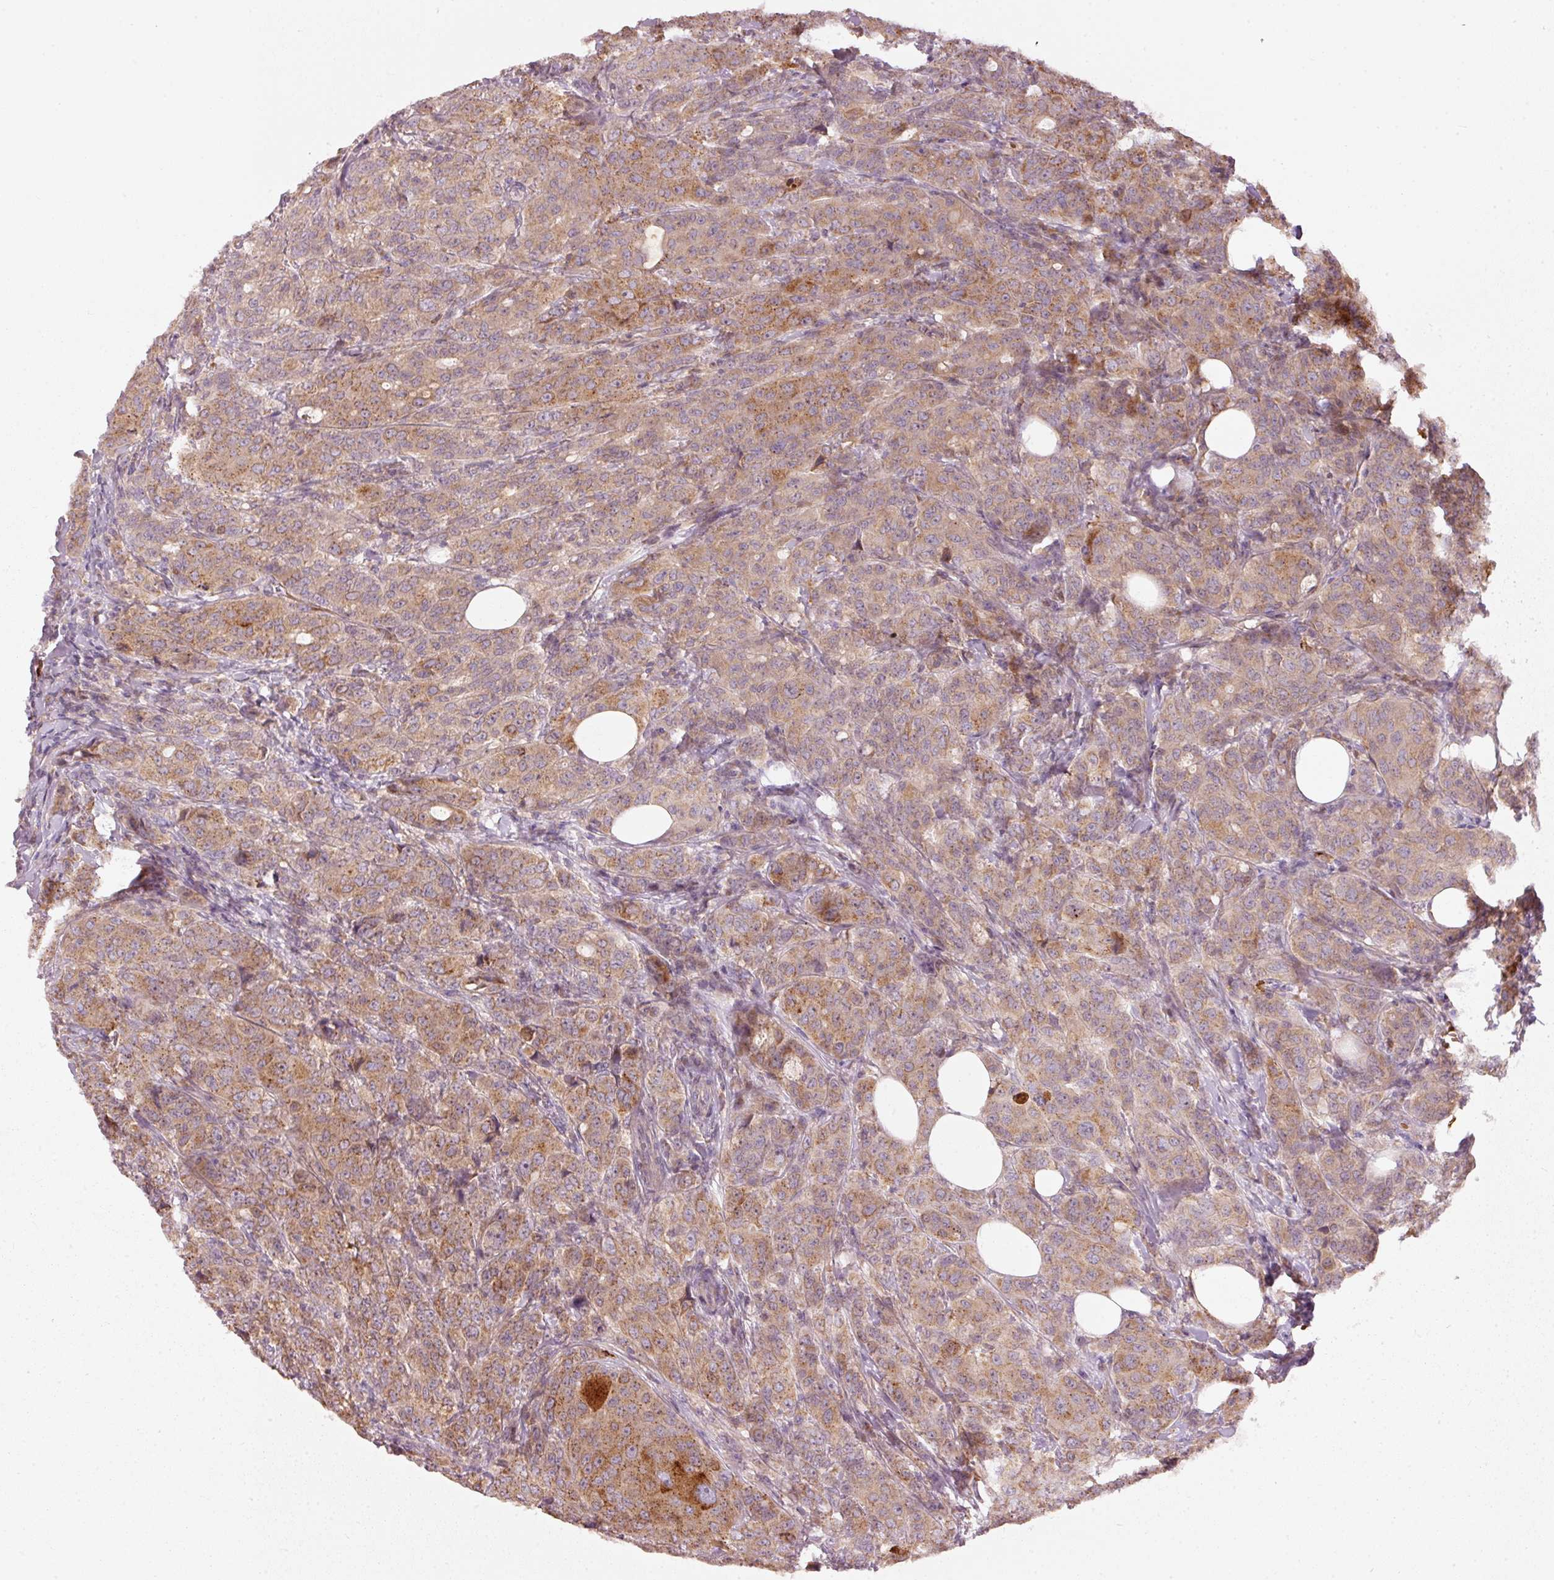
{"staining": {"intensity": "moderate", "quantity": ">75%", "location": "cytoplasmic/membranous"}, "tissue": "breast cancer", "cell_type": "Tumor cells", "image_type": "cancer", "snomed": [{"axis": "morphology", "description": "Duct carcinoma"}, {"axis": "topography", "description": "Breast"}], "caption": "There is medium levels of moderate cytoplasmic/membranous expression in tumor cells of breast cancer (infiltrating ductal carcinoma), as demonstrated by immunohistochemical staining (brown color).", "gene": "KLHL21", "patient": {"sex": "female", "age": 43}}